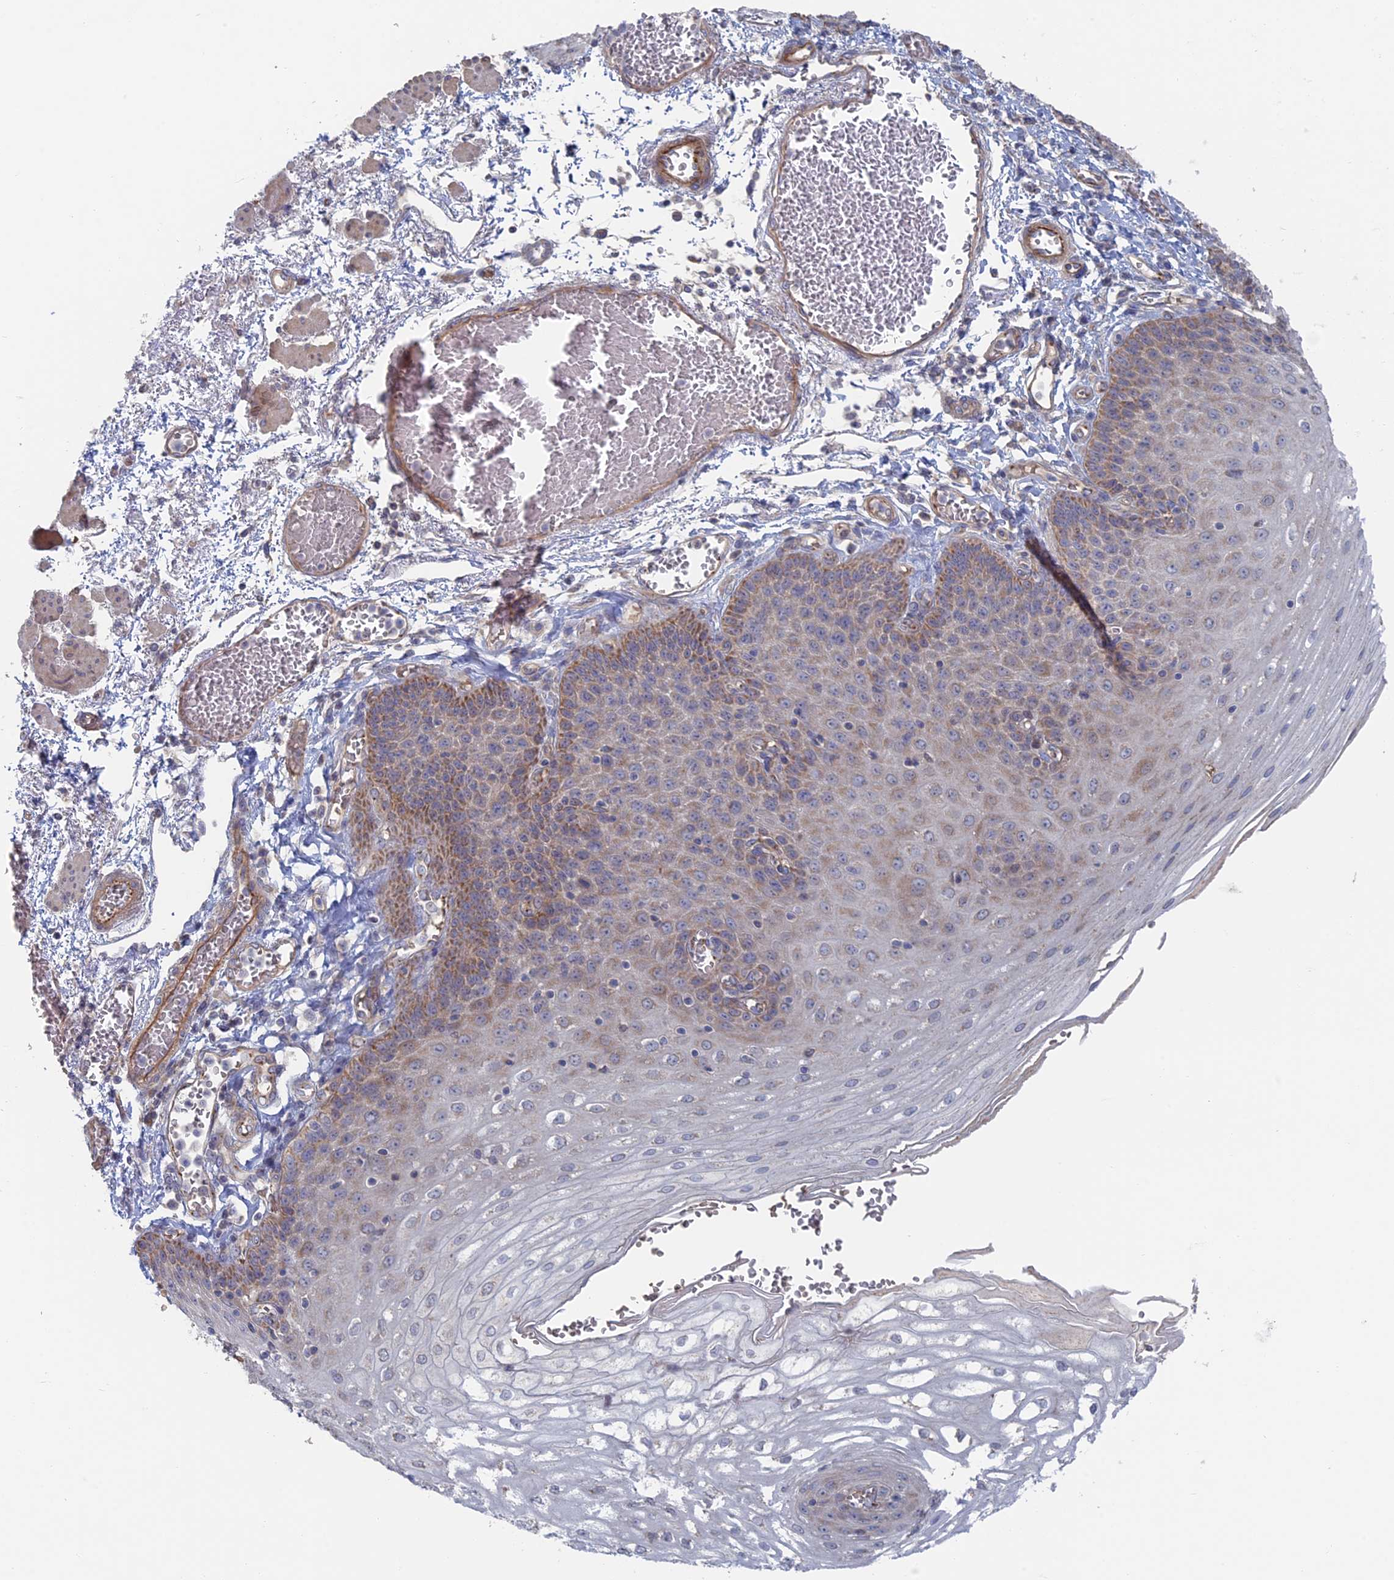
{"staining": {"intensity": "moderate", "quantity": "<25%", "location": "cytoplasmic/membranous"}, "tissue": "esophagus", "cell_type": "Squamous epithelial cells", "image_type": "normal", "snomed": [{"axis": "morphology", "description": "Normal tissue, NOS"}, {"axis": "topography", "description": "Esophagus"}], "caption": "Protein analysis of benign esophagus shows moderate cytoplasmic/membranous expression in about <25% of squamous epithelial cells. Nuclei are stained in blue.", "gene": "TBC1D30", "patient": {"sex": "male", "age": 81}}